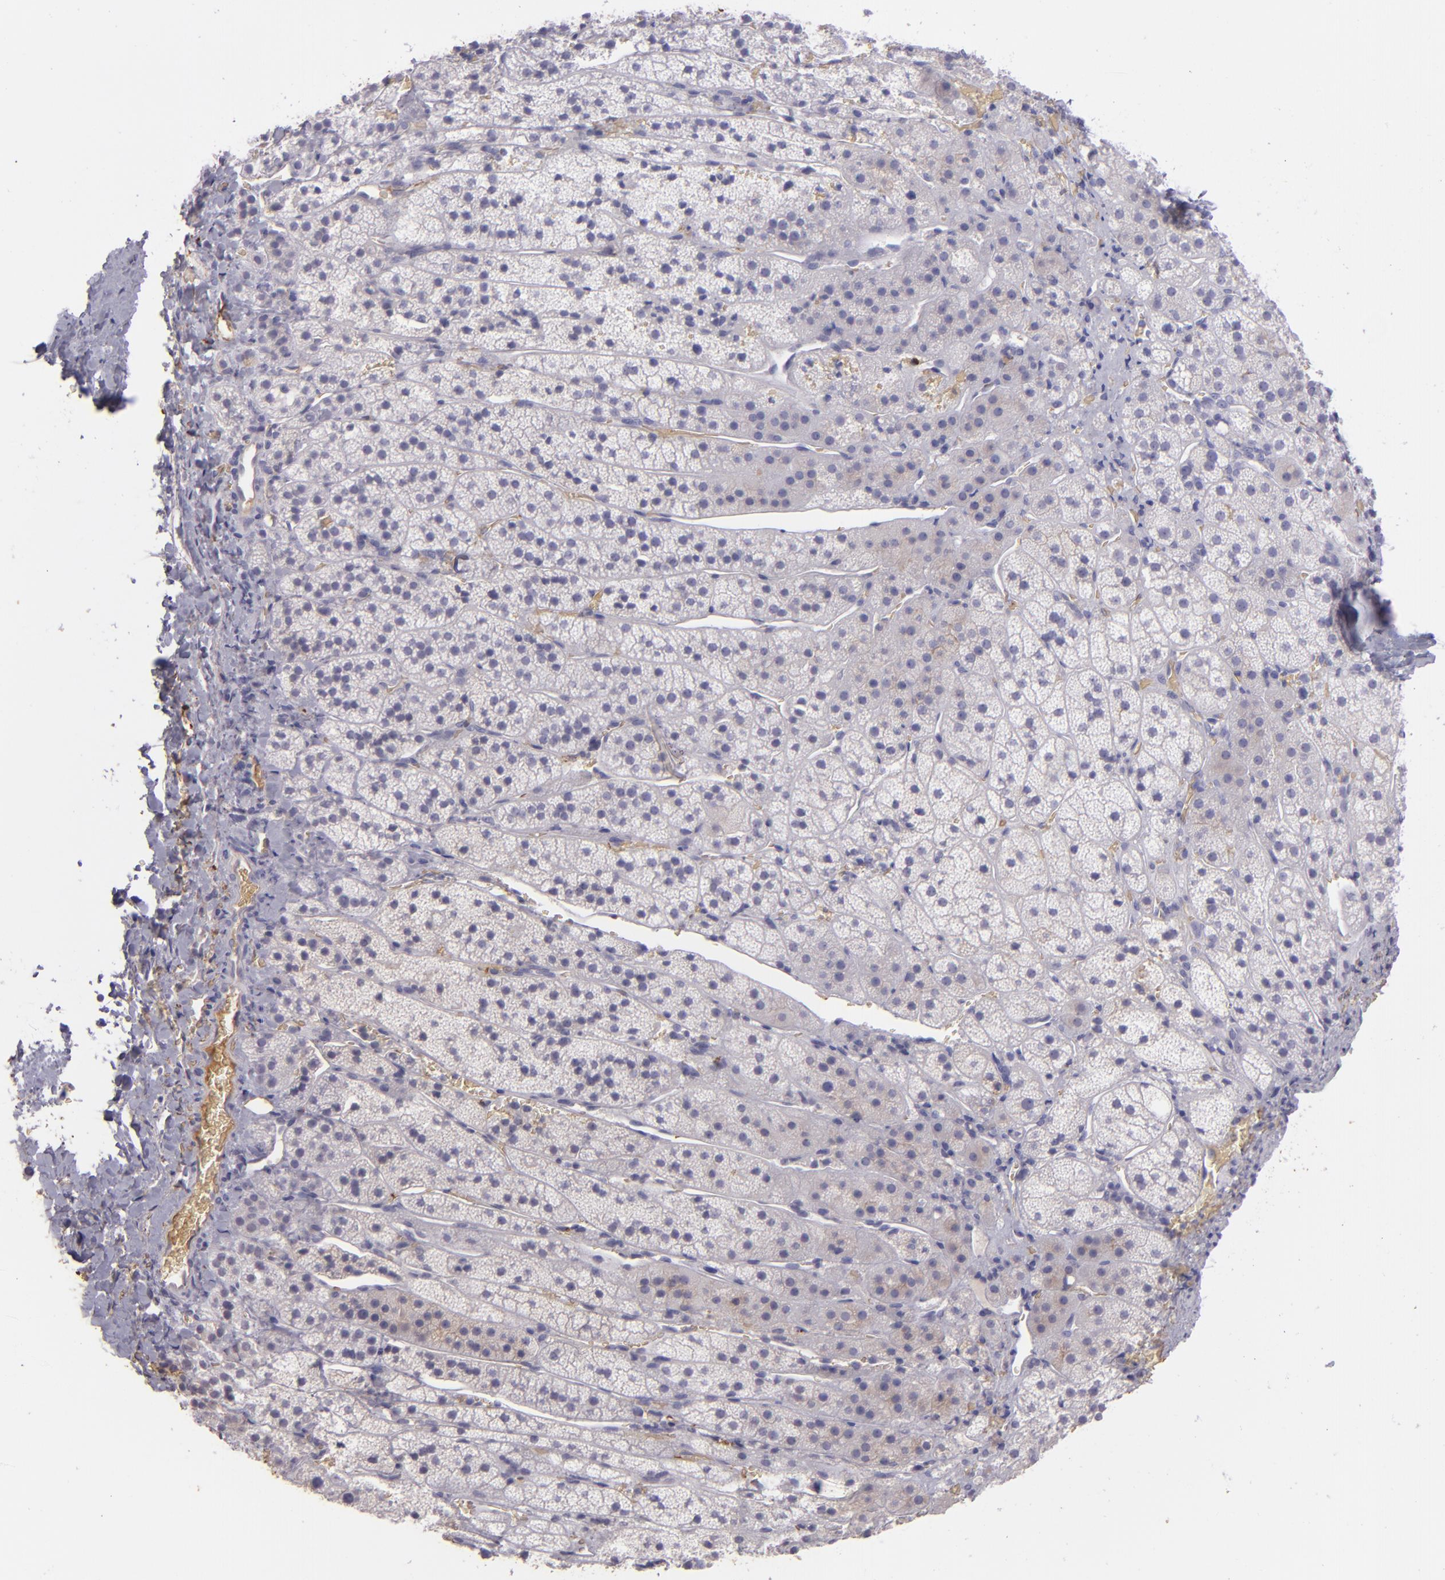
{"staining": {"intensity": "negative", "quantity": "none", "location": "none"}, "tissue": "adrenal gland", "cell_type": "Glandular cells", "image_type": "normal", "snomed": [{"axis": "morphology", "description": "Normal tissue, NOS"}, {"axis": "topography", "description": "Adrenal gland"}], "caption": "IHC image of benign adrenal gland stained for a protein (brown), which displays no positivity in glandular cells.", "gene": "ACE", "patient": {"sex": "female", "age": 44}}